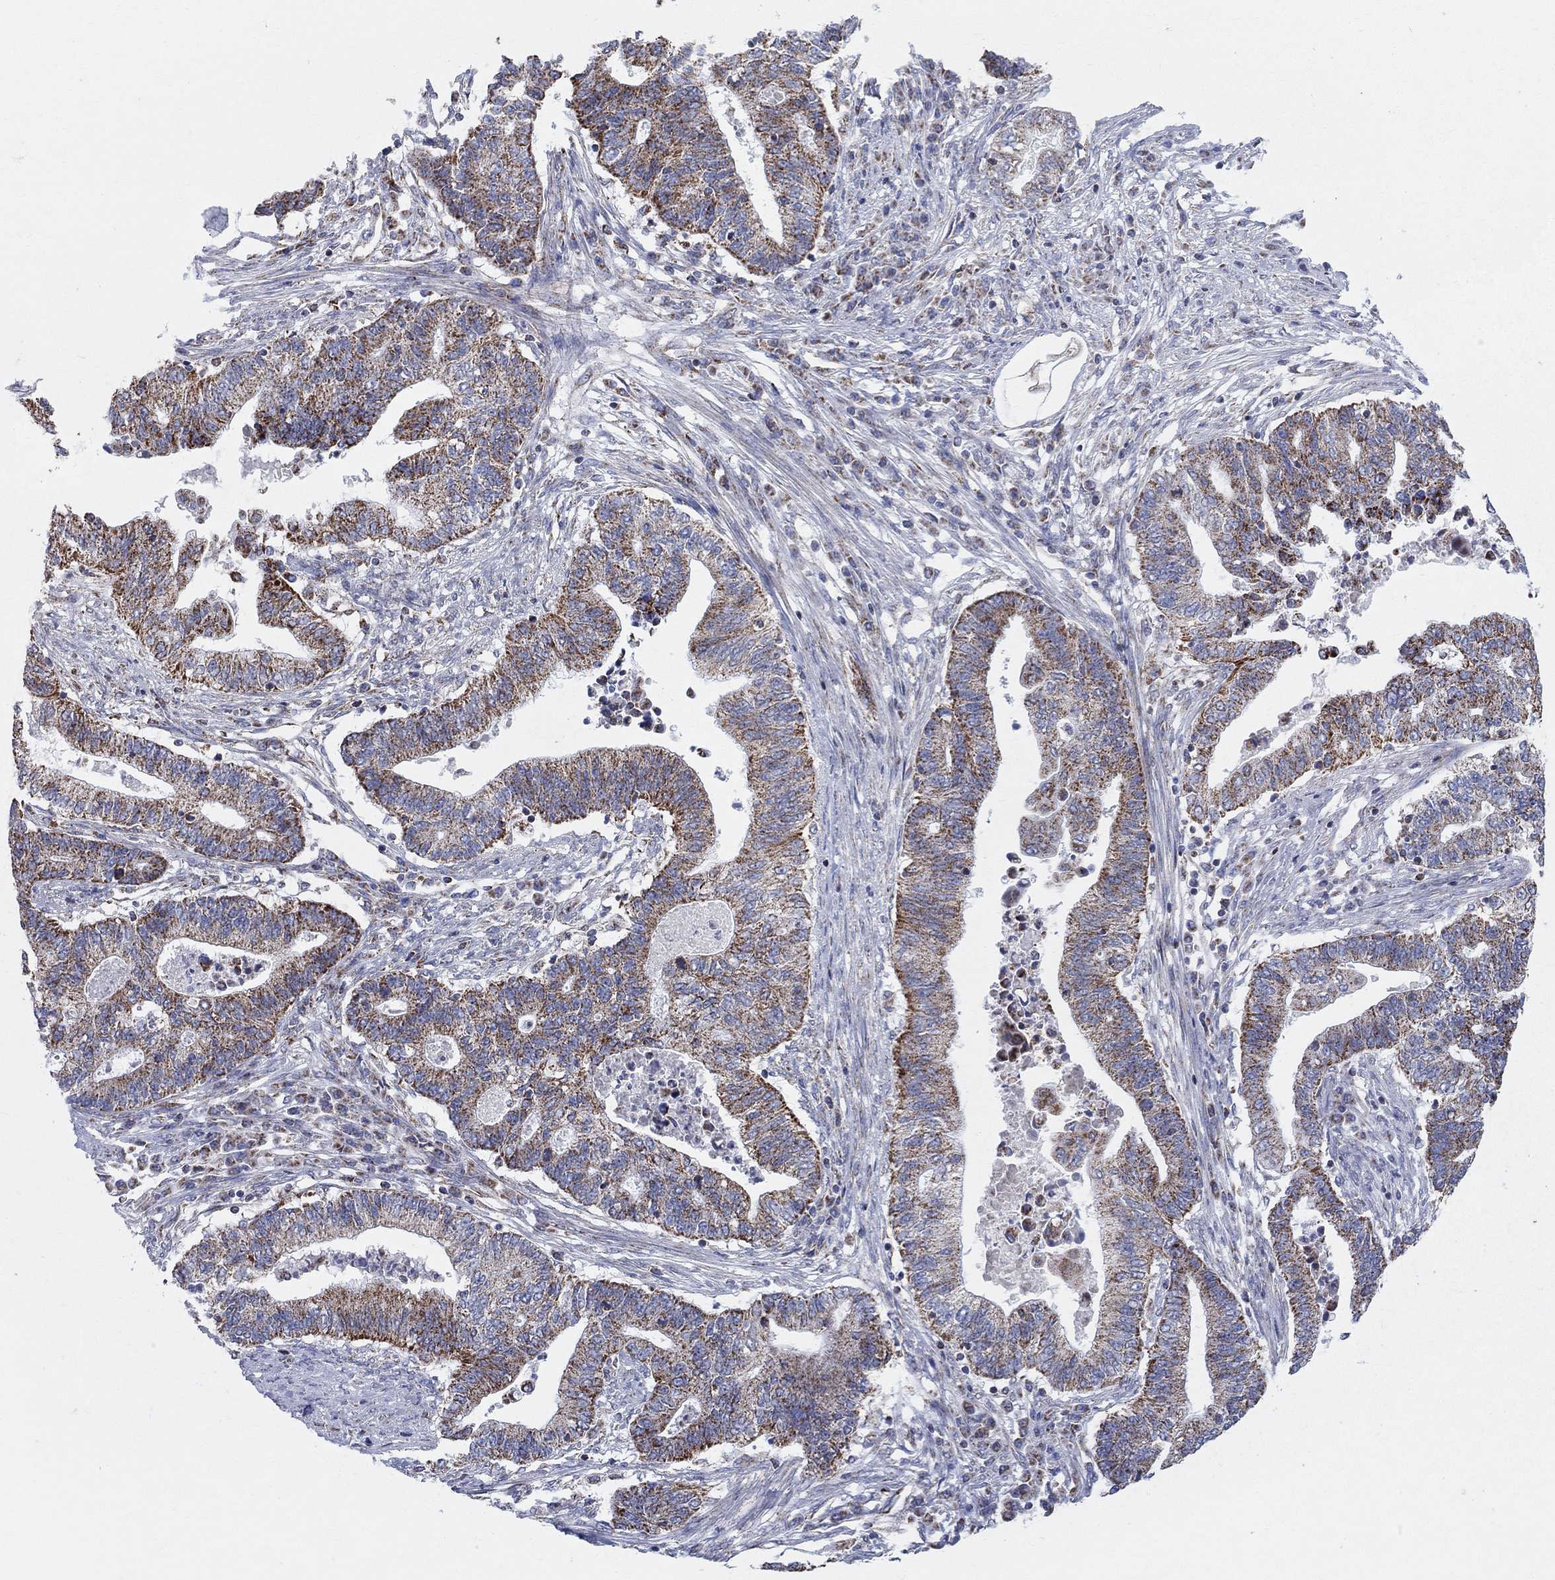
{"staining": {"intensity": "strong", "quantity": "25%-75%", "location": "cytoplasmic/membranous"}, "tissue": "endometrial cancer", "cell_type": "Tumor cells", "image_type": "cancer", "snomed": [{"axis": "morphology", "description": "Adenocarcinoma, NOS"}, {"axis": "topography", "description": "Uterus"}, {"axis": "topography", "description": "Endometrium"}], "caption": "Human adenocarcinoma (endometrial) stained with a brown dye shows strong cytoplasmic/membranous positive positivity in about 25%-75% of tumor cells.", "gene": "KISS1R", "patient": {"sex": "female", "age": 54}}